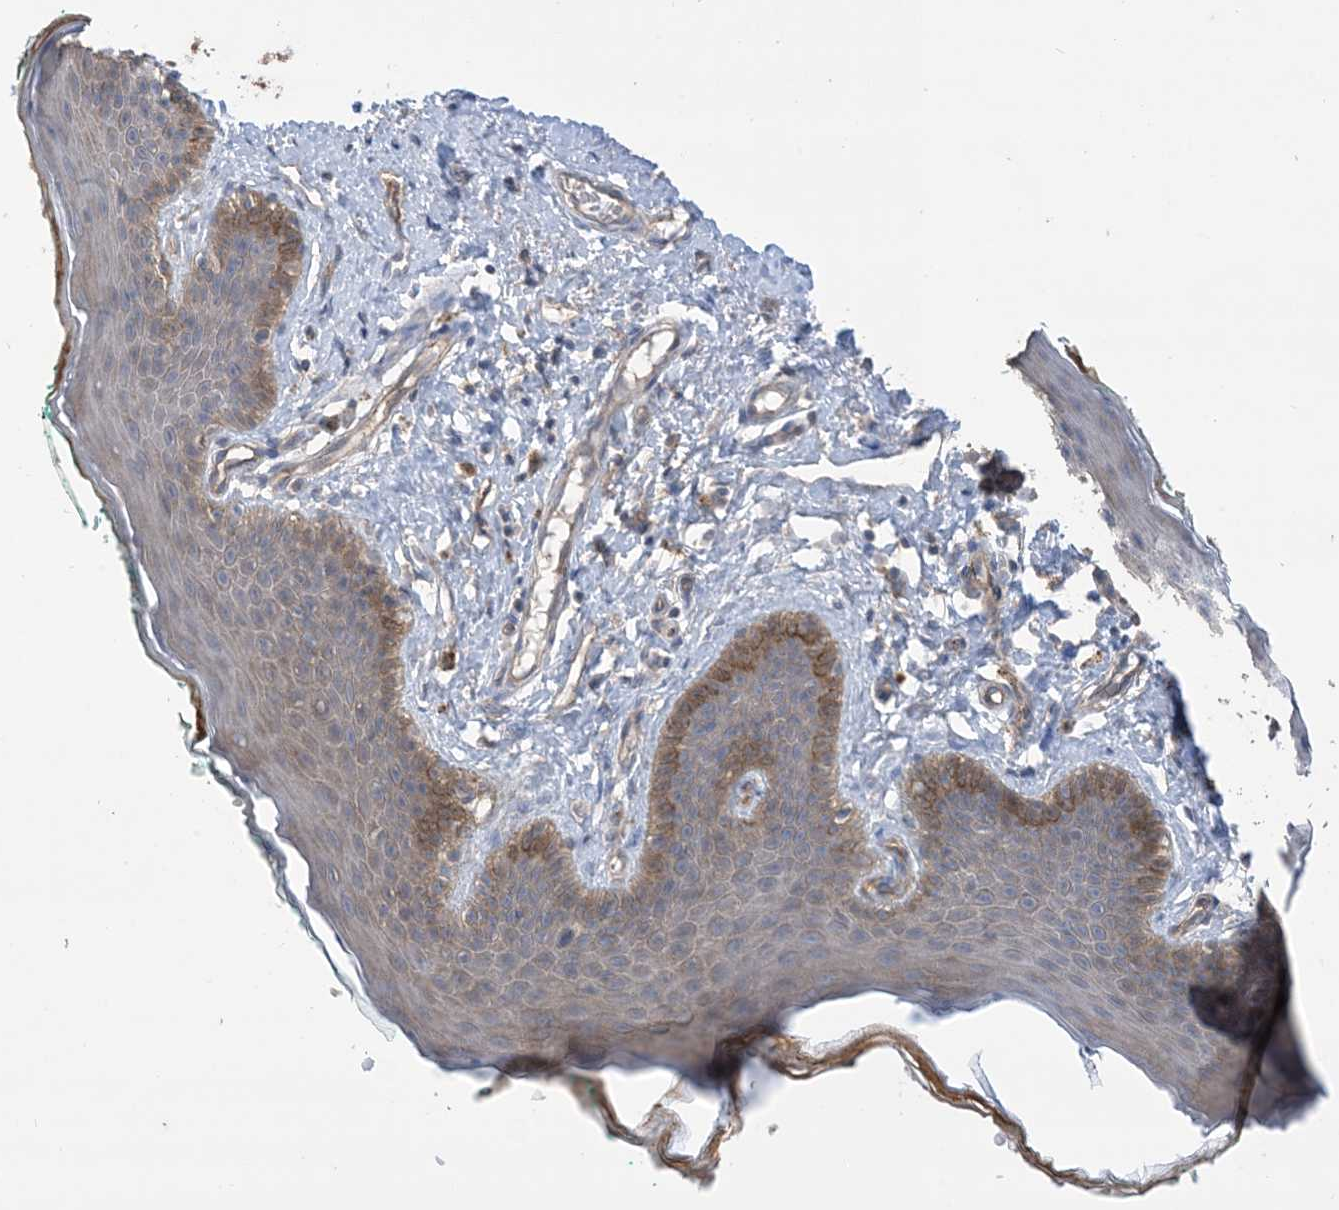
{"staining": {"intensity": "moderate", "quantity": "25%-75%", "location": "cytoplasmic/membranous"}, "tissue": "skin", "cell_type": "Epidermal cells", "image_type": "normal", "snomed": [{"axis": "morphology", "description": "Normal tissue, NOS"}, {"axis": "topography", "description": "Vulva"}], "caption": "Moderate cytoplasmic/membranous protein staining is appreciated in approximately 25%-75% of epidermal cells in skin. (DAB IHC with brightfield microscopy, high magnification).", "gene": "CCNY", "patient": {"sex": "female", "age": 66}}